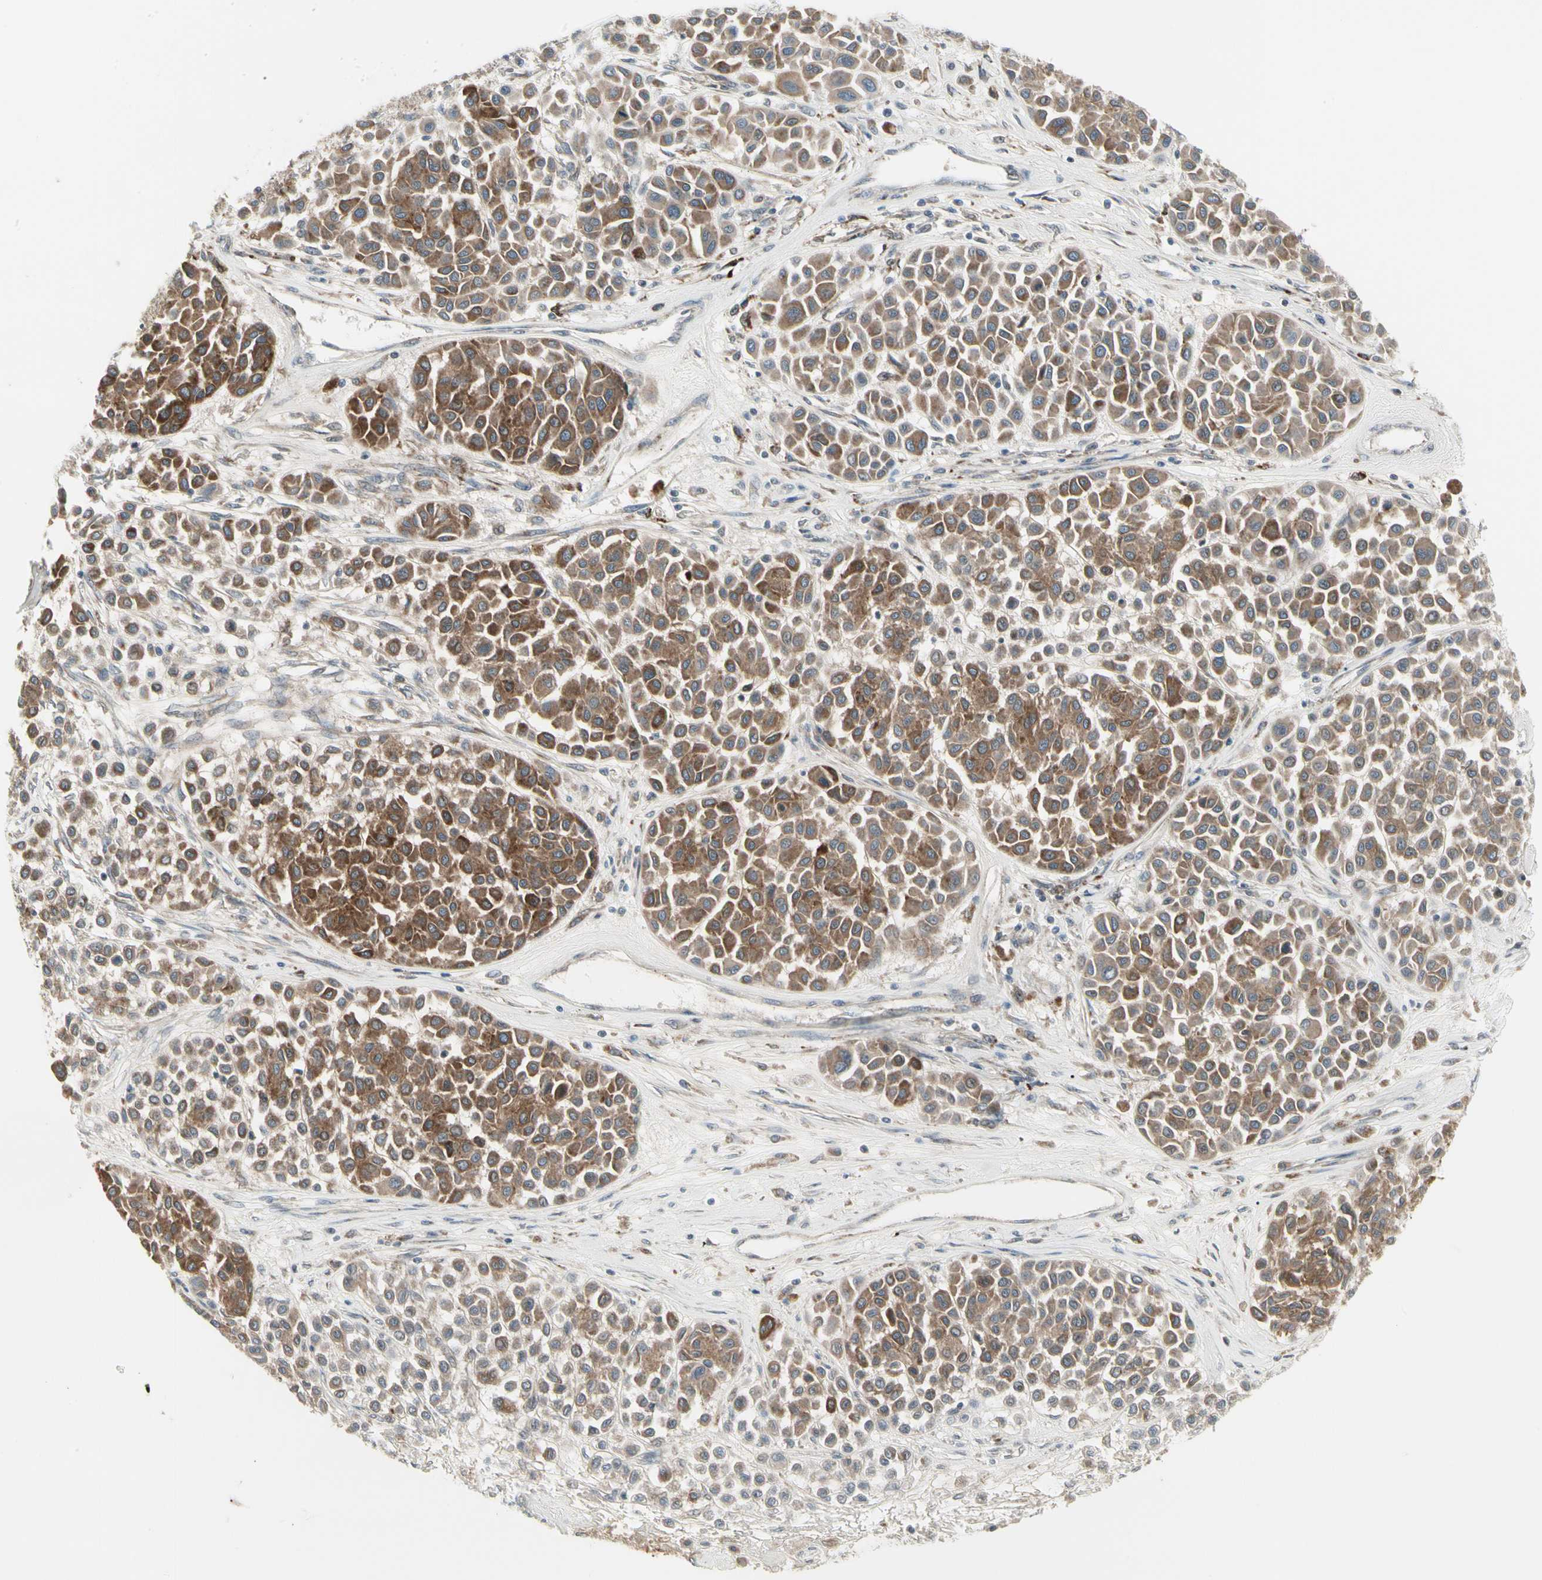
{"staining": {"intensity": "moderate", "quantity": ">75%", "location": "cytoplasmic/membranous"}, "tissue": "melanoma", "cell_type": "Tumor cells", "image_type": "cancer", "snomed": [{"axis": "morphology", "description": "Malignant melanoma, Metastatic site"}, {"axis": "topography", "description": "Soft tissue"}], "caption": "Immunohistochemistry (IHC) histopathology image of neoplastic tissue: human malignant melanoma (metastatic site) stained using immunohistochemistry (IHC) exhibits medium levels of moderate protein expression localized specifically in the cytoplasmic/membranous of tumor cells, appearing as a cytoplasmic/membranous brown color.", "gene": "GRN", "patient": {"sex": "male", "age": 41}}